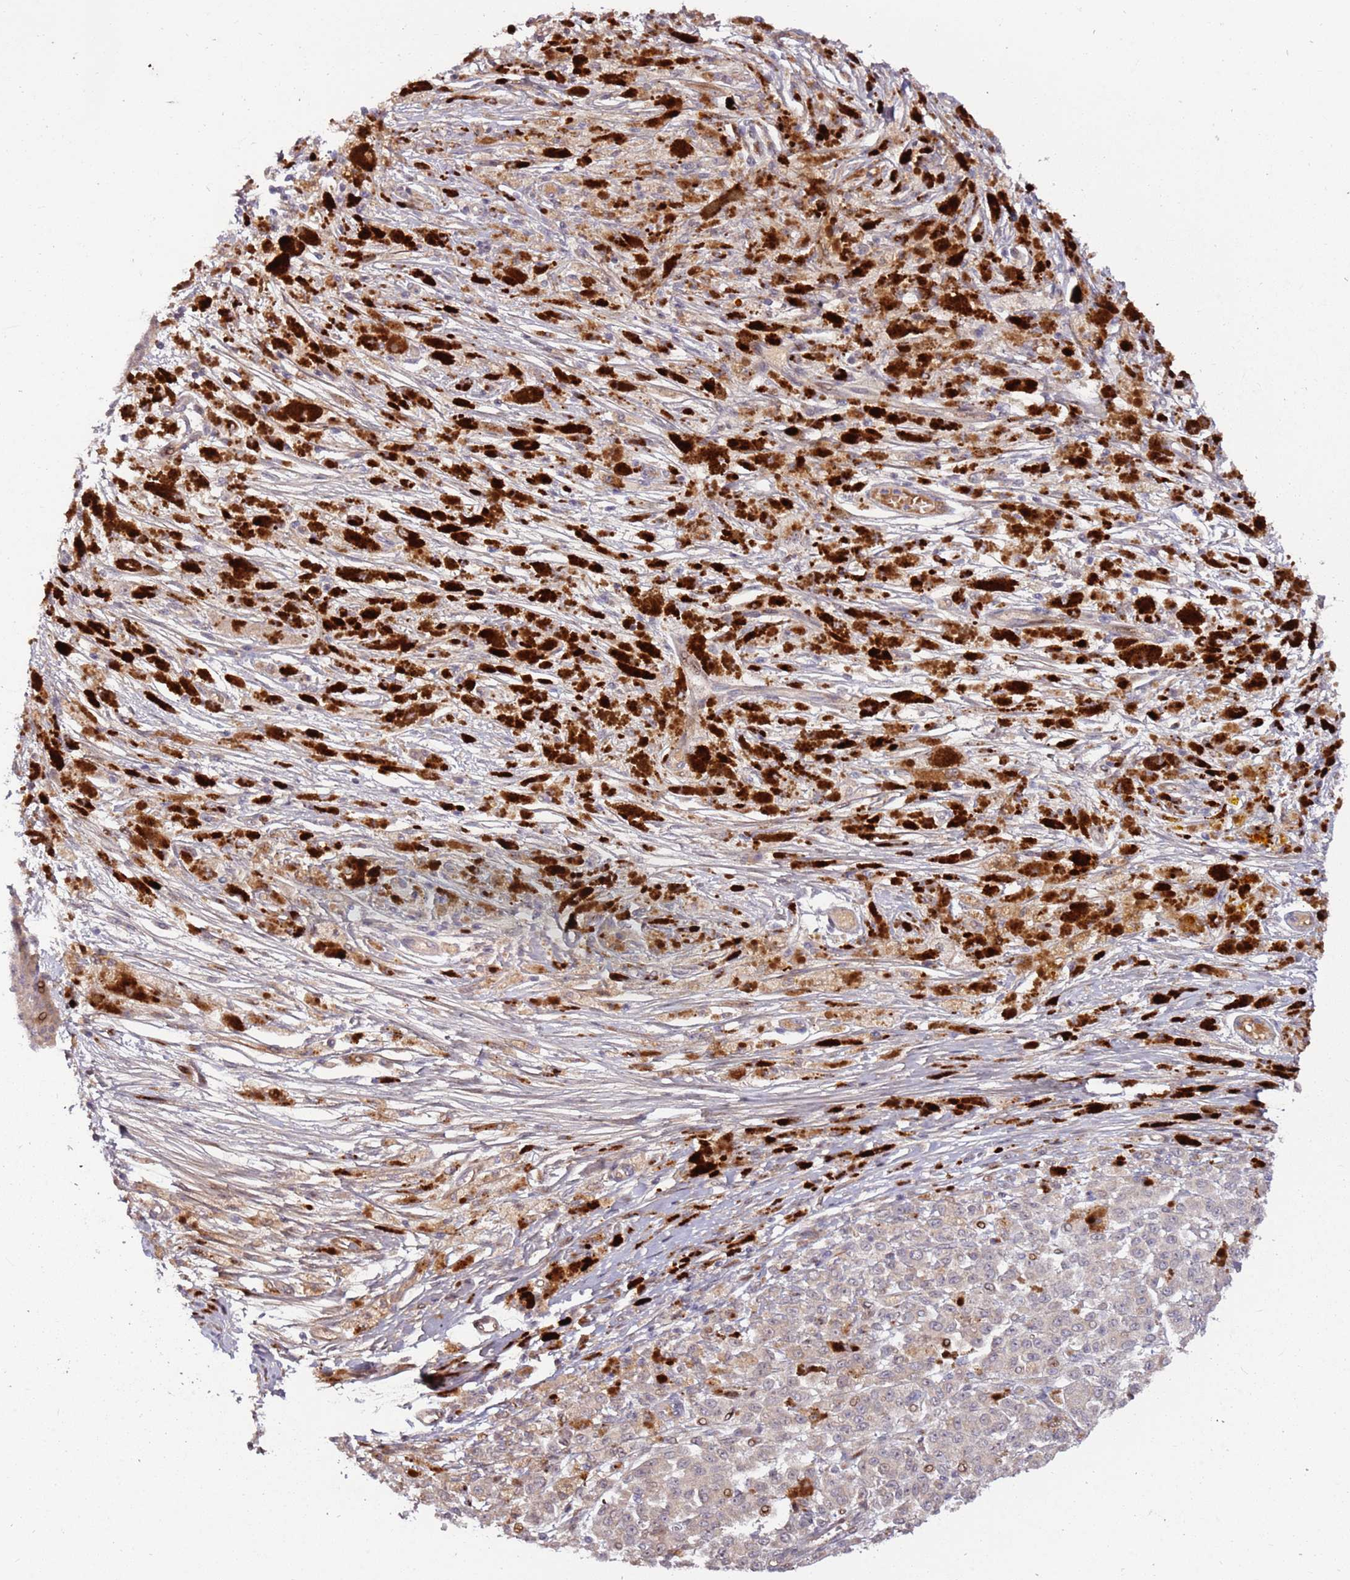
{"staining": {"intensity": "weak", "quantity": "<25%", "location": "cytoplasmic/membranous"}, "tissue": "melanoma", "cell_type": "Tumor cells", "image_type": "cancer", "snomed": [{"axis": "morphology", "description": "Malignant melanoma, NOS"}, {"axis": "topography", "description": "Skin"}], "caption": "The image shows no staining of tumor cells in melanoma. (Stains: DAB IHC with hematoxylin counter stain, Microscopy: brightfield microscopy at high magnification).", "gene": "RHBDL1", "patient": {"sex": "female", "age": 52}}